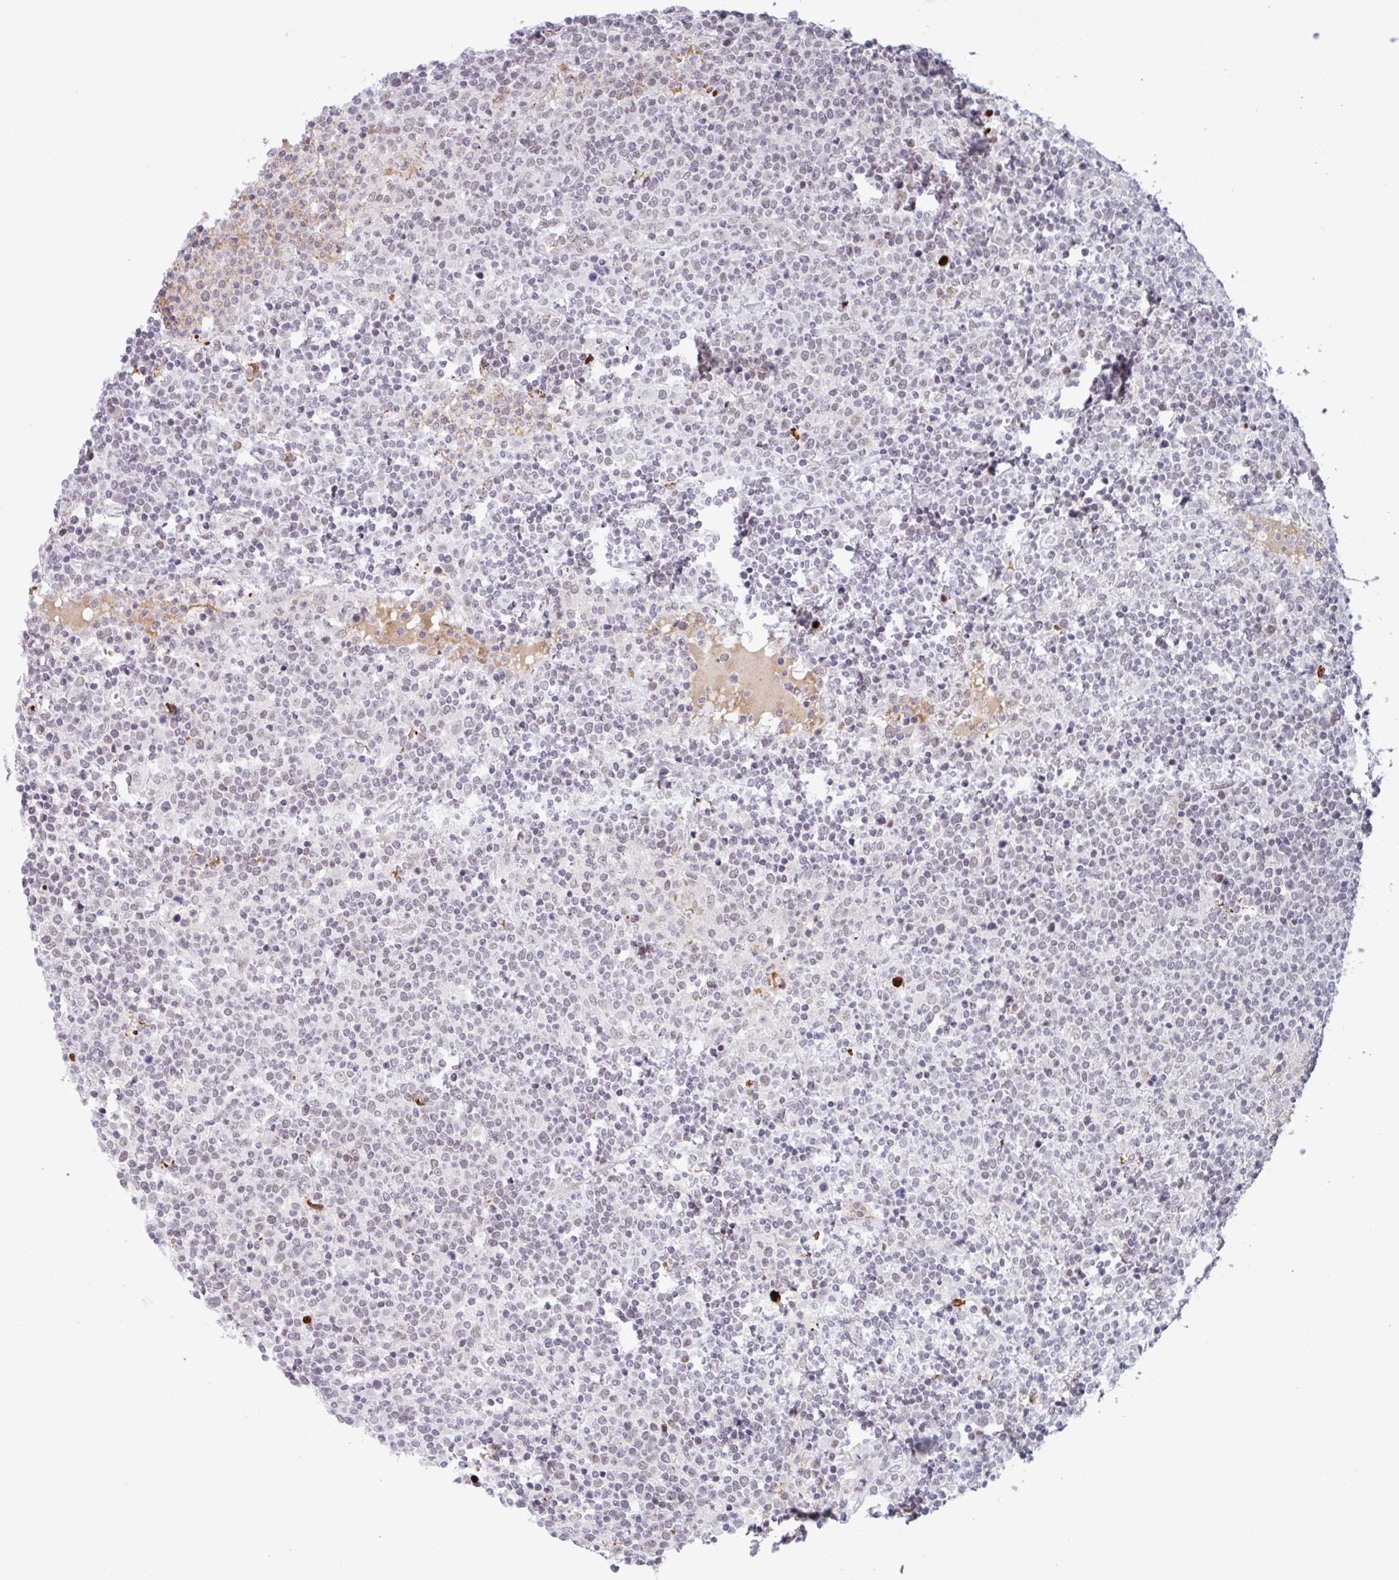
{"staining": {"intensity": "weak", "quantity": "25%-75%", "location": "nuclear"}, "tissue": "lymphoma", "cell_type": "Tumor cells", "image_type": "cancer", "snomed": [{"axis": "morphology", "description": "Malignant lymphoma, non-Hodgkin's type, High grade"}, {"axis": "topography", "description": "Lymph node"}], "caption": "Protein positivity by immunohistochemistry exhibits weak nuclear expression in approximately 25%-75% of tumor cells in lymphoma.", "gene": "PLG", "patient": {"sex": "male", "age": 61}}